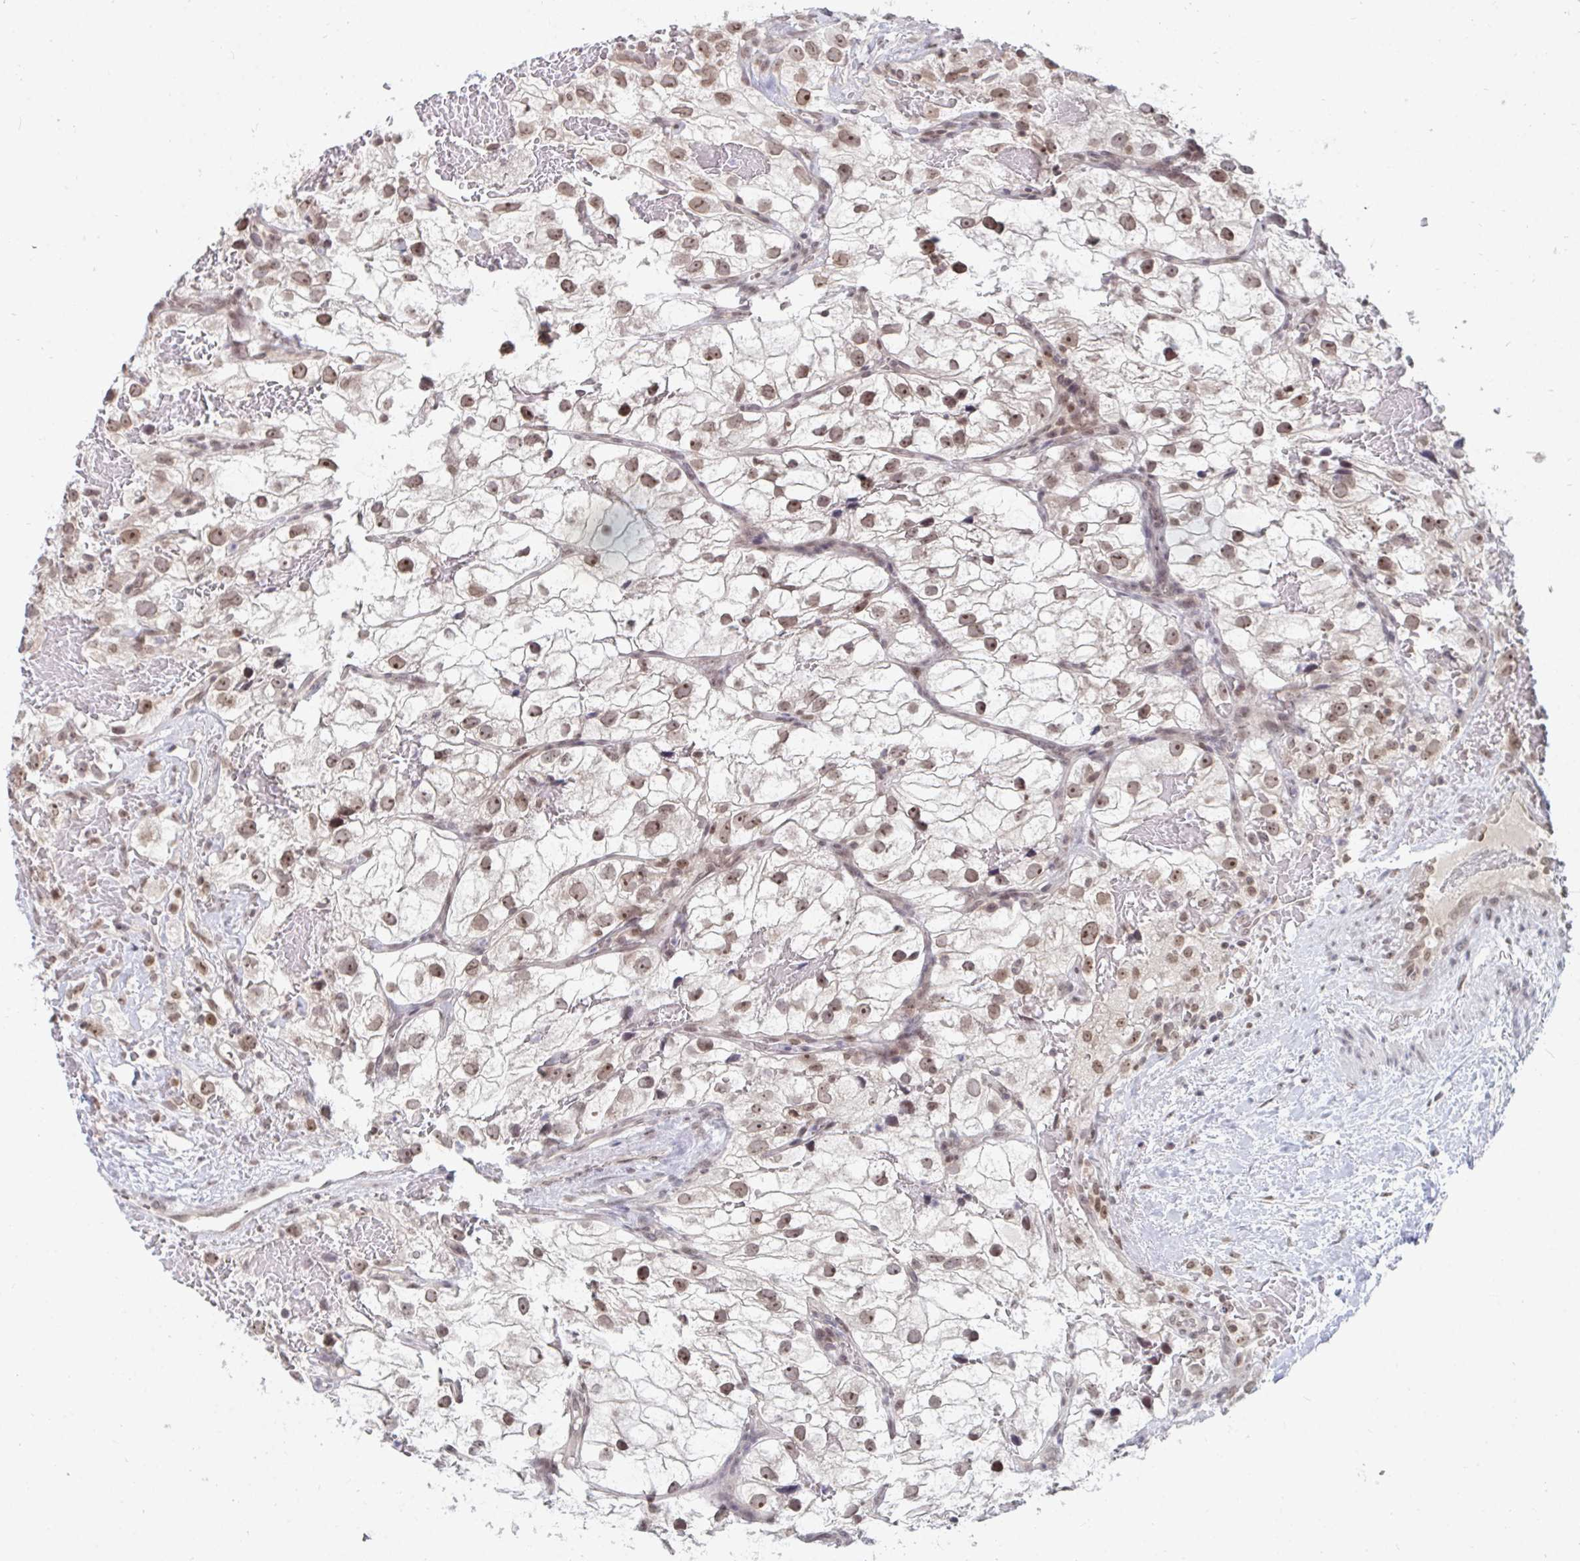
{"staining": {"intensity": "moderate", "quantity": ">75%", "location": "nuclear"}, "tissue": "renal cancer", "cell_type": "Tumor cells", "image_type": "cancer", "snomed": [{"axis": "morphology", "description": "Adenocarcinoma, NOS"}, {"axis": "topography", "description": "Kidney"}], "caption": "Tumor cells show moderate nuclear positivity in about >75% of cells in adenocarcinoma (renal). (Brightfield microscopy of DAB IHC at high magnification).", "gene": "TRIP12", "patient": {"sex": "male", "age": 59}}